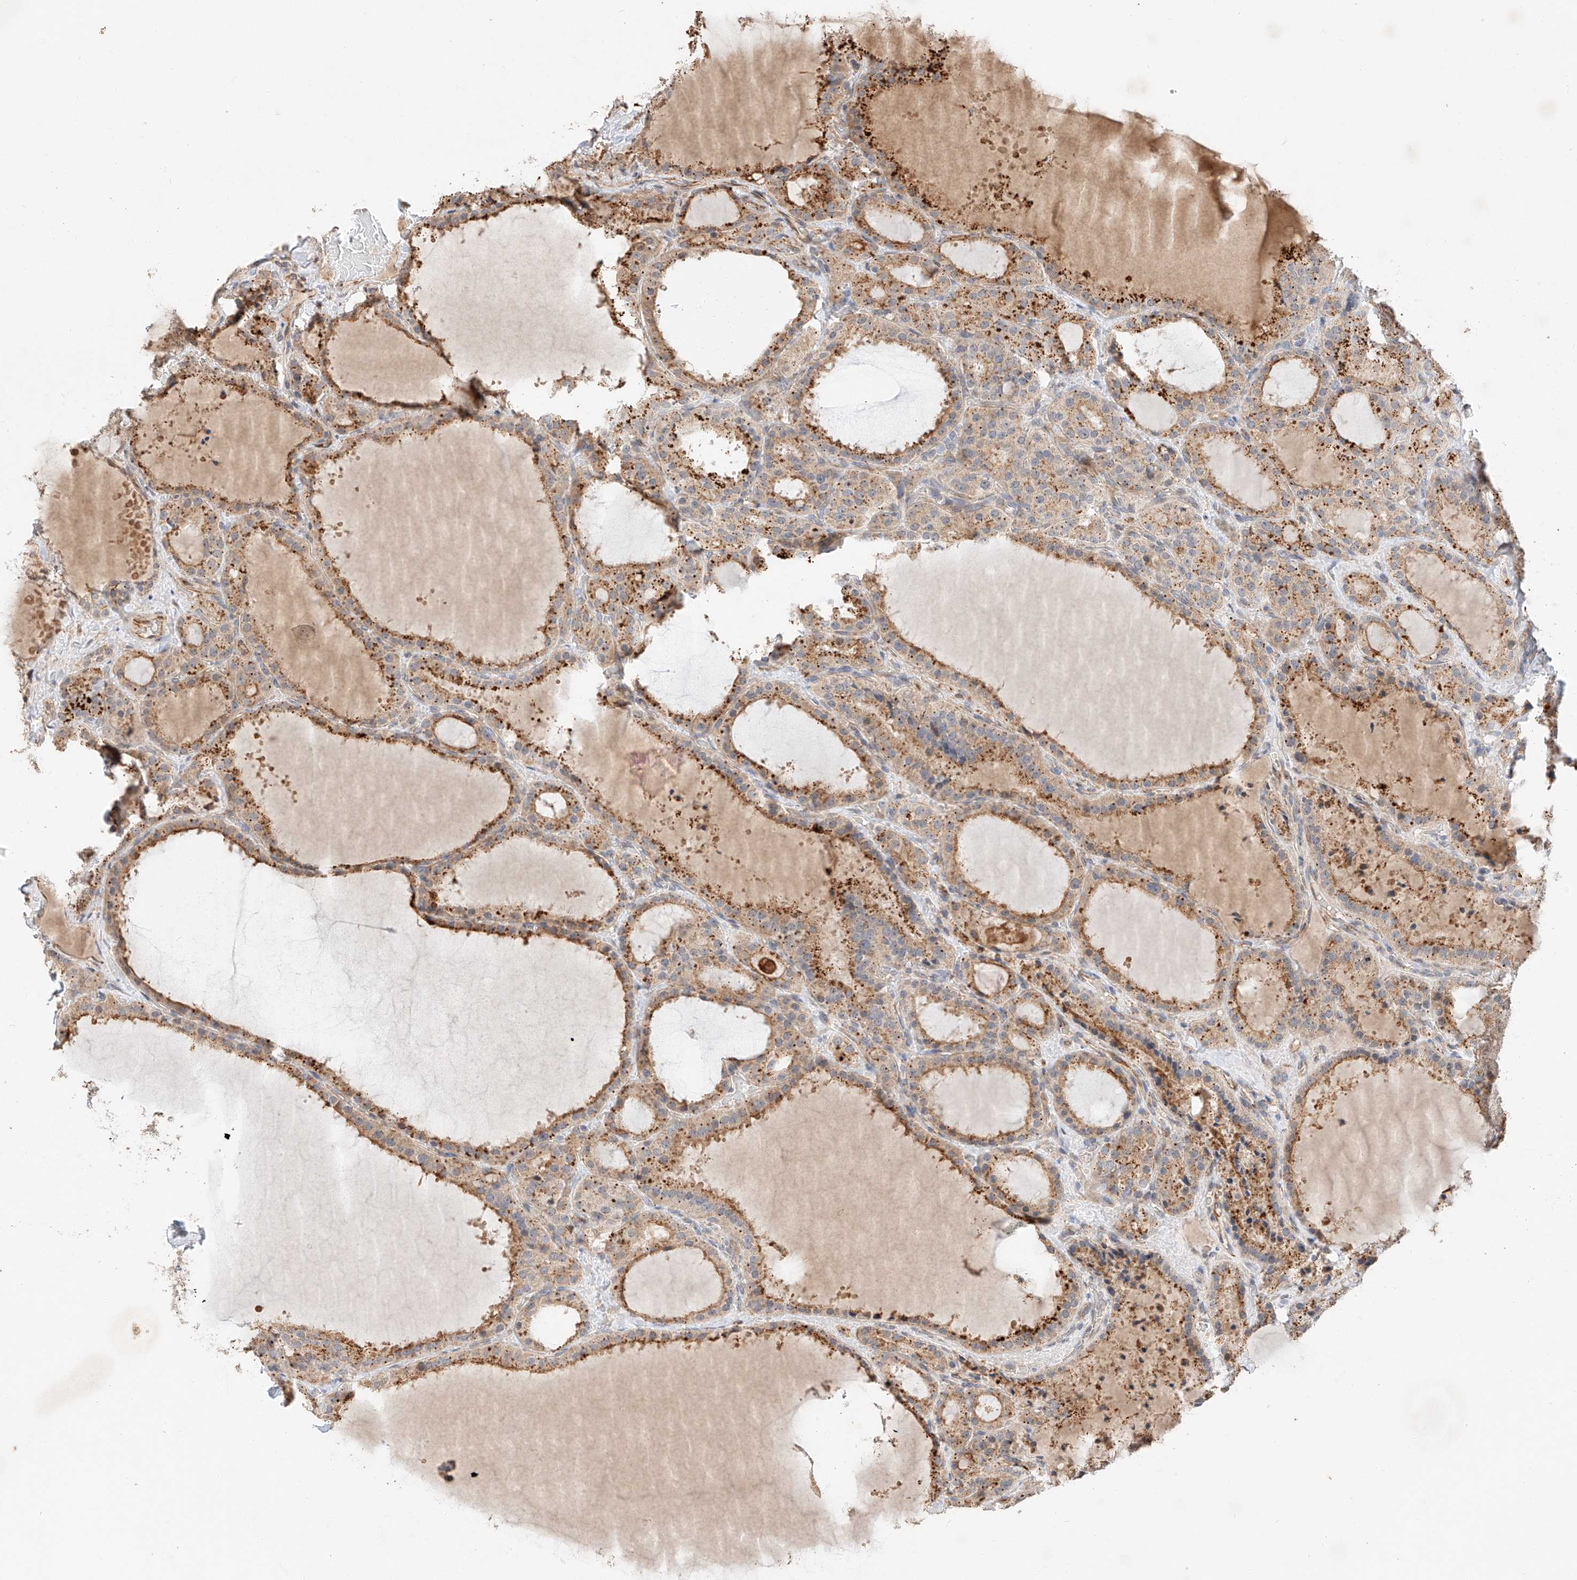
{"staining": {"intensity": "moderate", "quantity": ">75%", "location": "cytoplasmic/membranous"}, "tissue": "thyroid cancer", "cell_type": "Tumor cells", "image_type": "cancer", "snomed": [{"axis": "morphology", "description": "Papillary adenocarcinoma, NOS"}, {"axis": "topography", "description": "Thyroid gland"}], "caption": "A micrograph of papillary adenocarcinoma (thyroid) stained for a protein shows moderate cytoplasmic/membranous brown staining in tumor cells.", "gene": "SUSD6", "patient": {"sex": "male", "age": 77}}